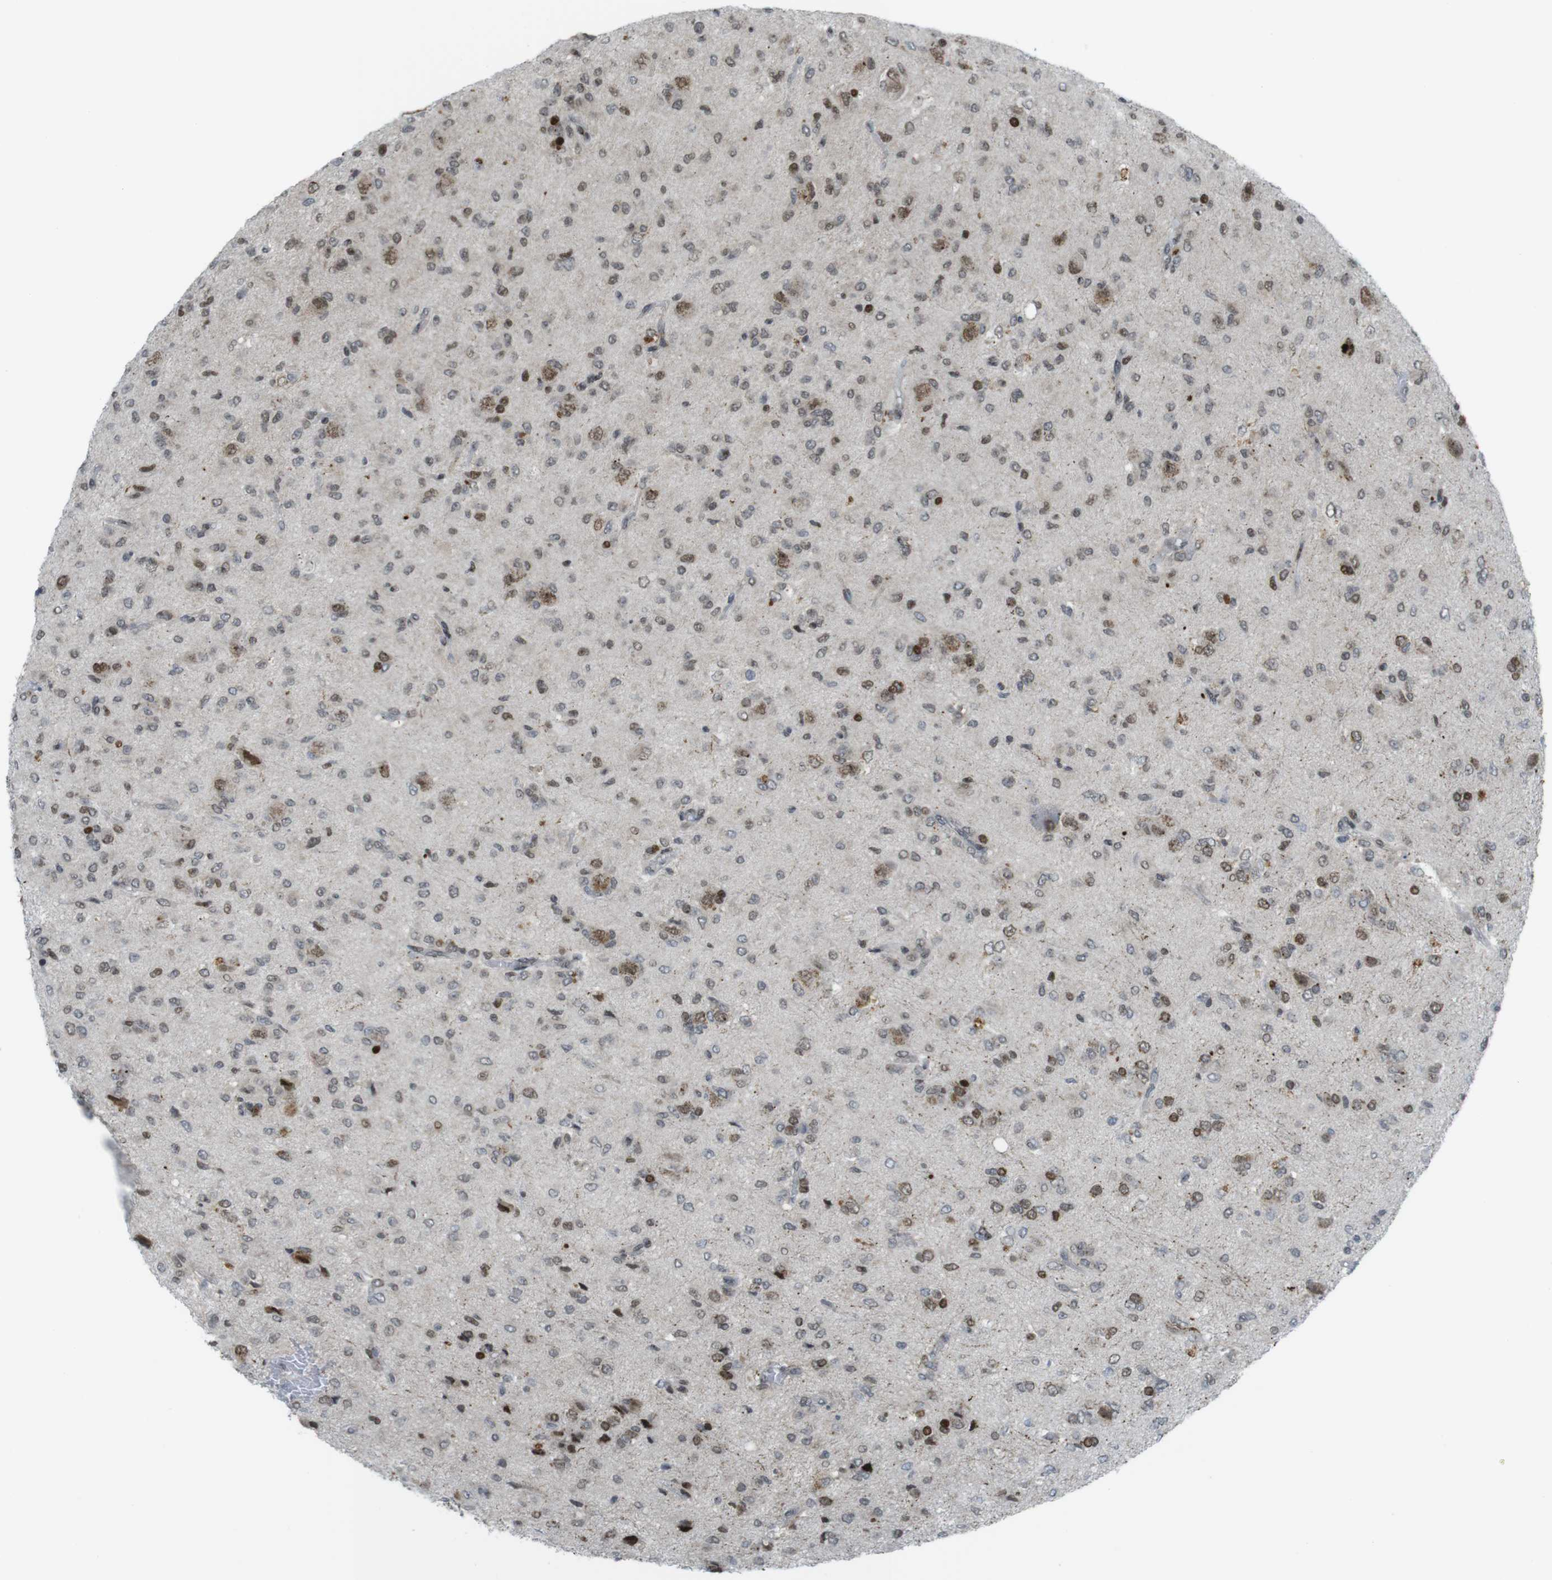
{"staining": {"intensity": "moderate", "quantity": "25%-75%", "location": "nuclear"}, "tissue": "glioma", "cell_type": "Tumor cells", "image_type": "cancer", "snomed": [{"axis": "morphology", "description": "Glioma, malignant, High grade"}, {"axis": "topography", "description": "Brain"}], "caption": "Approximately 25%-75% of tumor cells in glioma display moderate nuclear protein staining as visualized by brown immunohistochemical staining.", "gene": "UBB", "patient": {"sex": "female", "age": 59}}